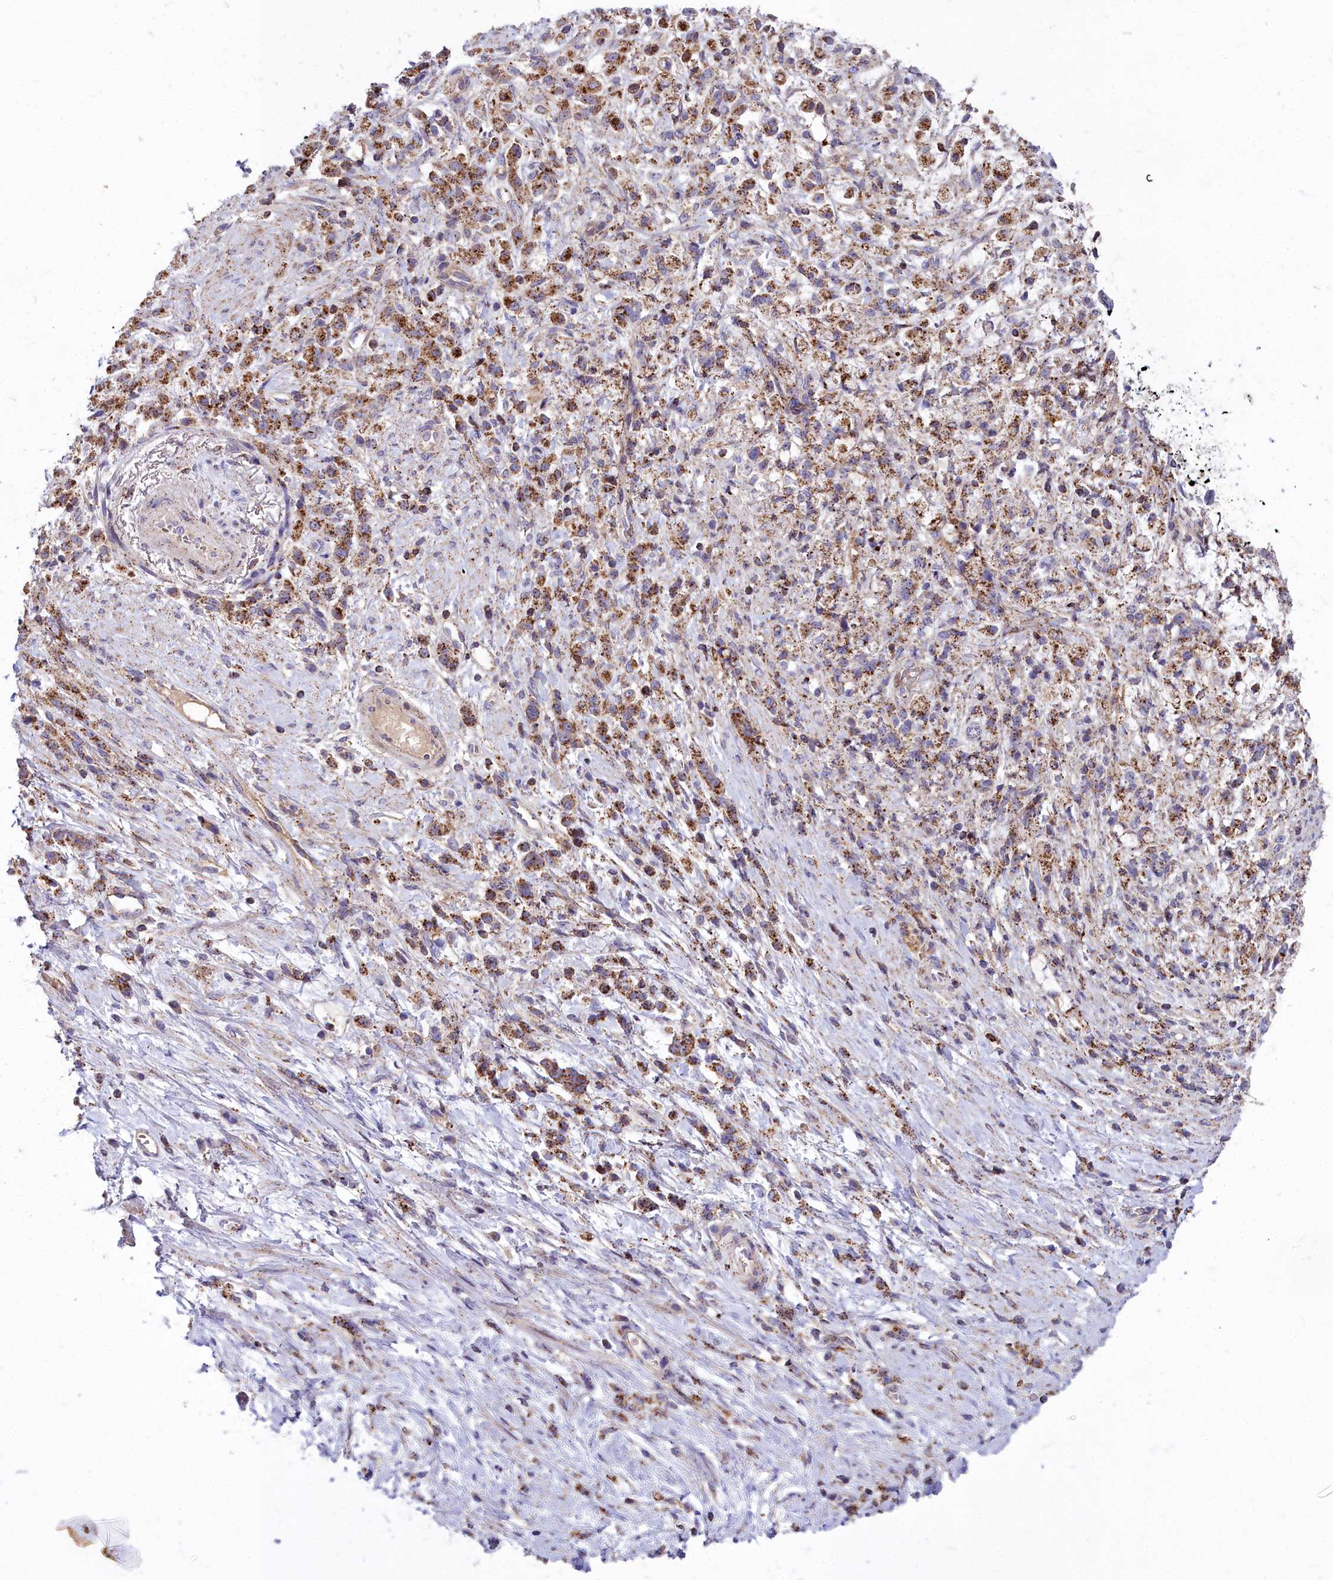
{"staining": {"intensity": "strong", "quantity": ">75%", "location": "cytoplasmic/membranous"}, "tissue": "stomach cancer", "cell_type": "Tumor cells", "image_type": "cancer", "snomed": [{"axis": "morphology", "description": "Adenocarcinoma, NOS"}, {"axis": "topography", "description": "Stomach"}], "caption": "Immunohistochemical staining of stomach cancer (adenocarcinoma) exhibits high levels of strong cytoplasmic/membranous staining in about >75% of tumor cells. (DAB IHC with brightfield microscopy, high magnification).", "gene": "FRMPD1", "patient": {"sex": "female", "age": 60}}